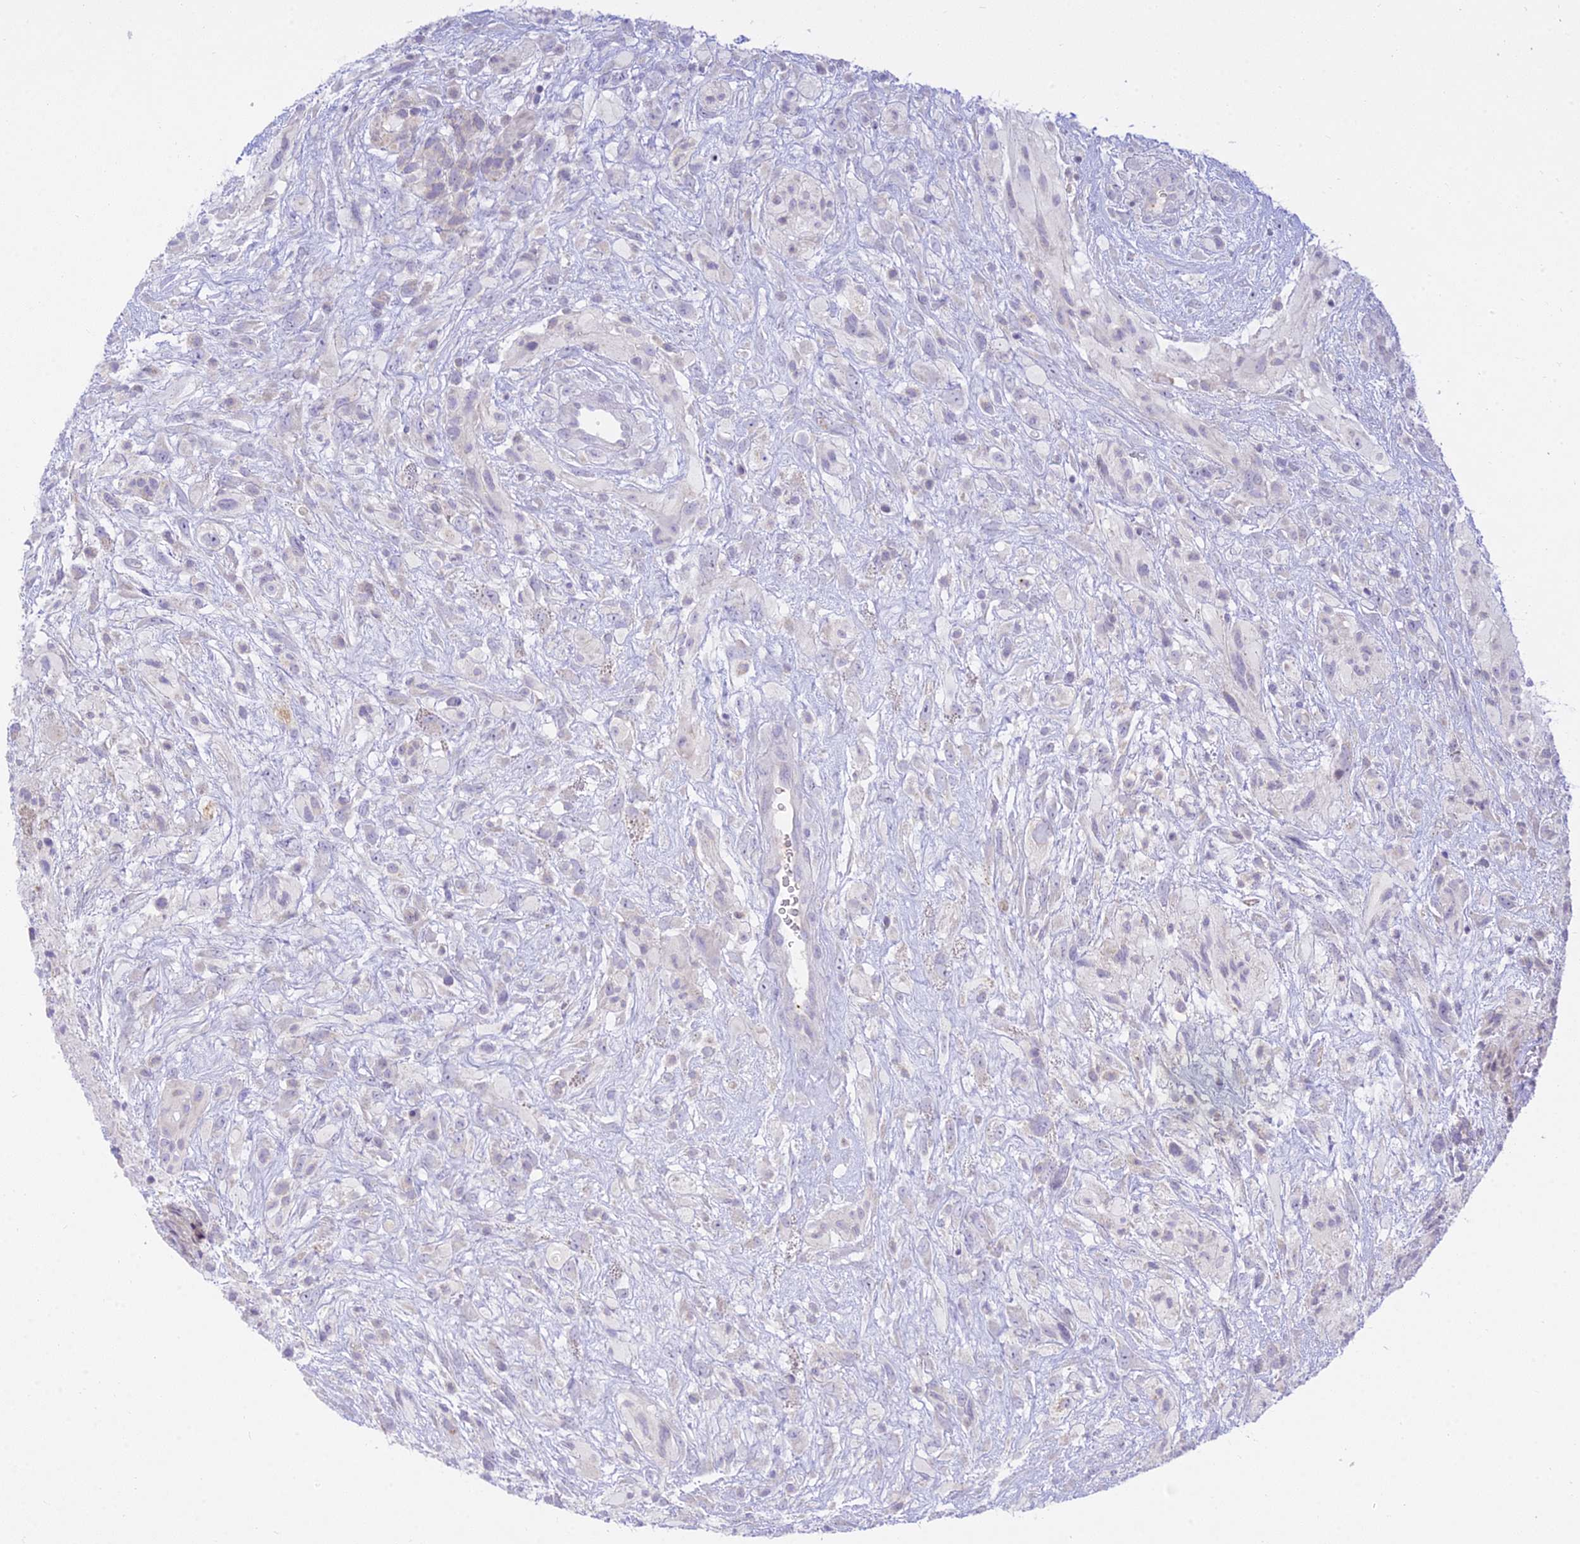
{"staining": {"intensity": "negative", "quantity": "none", "location": "none"}, "tissue": "glioma", "cell_type": "Tumor cells", "image_type": "cancer", "snomed": [{"axis": "morphology", "description": "Glioma, malignant, High grade"}, {"axis": "topography", "description": "Brain"}], "caption": "Histopathology image shows no protein staining in tumor cells of glioma tissue.", "gene": "TMEM40", "patient": {"sex": "male", "age": 61}}